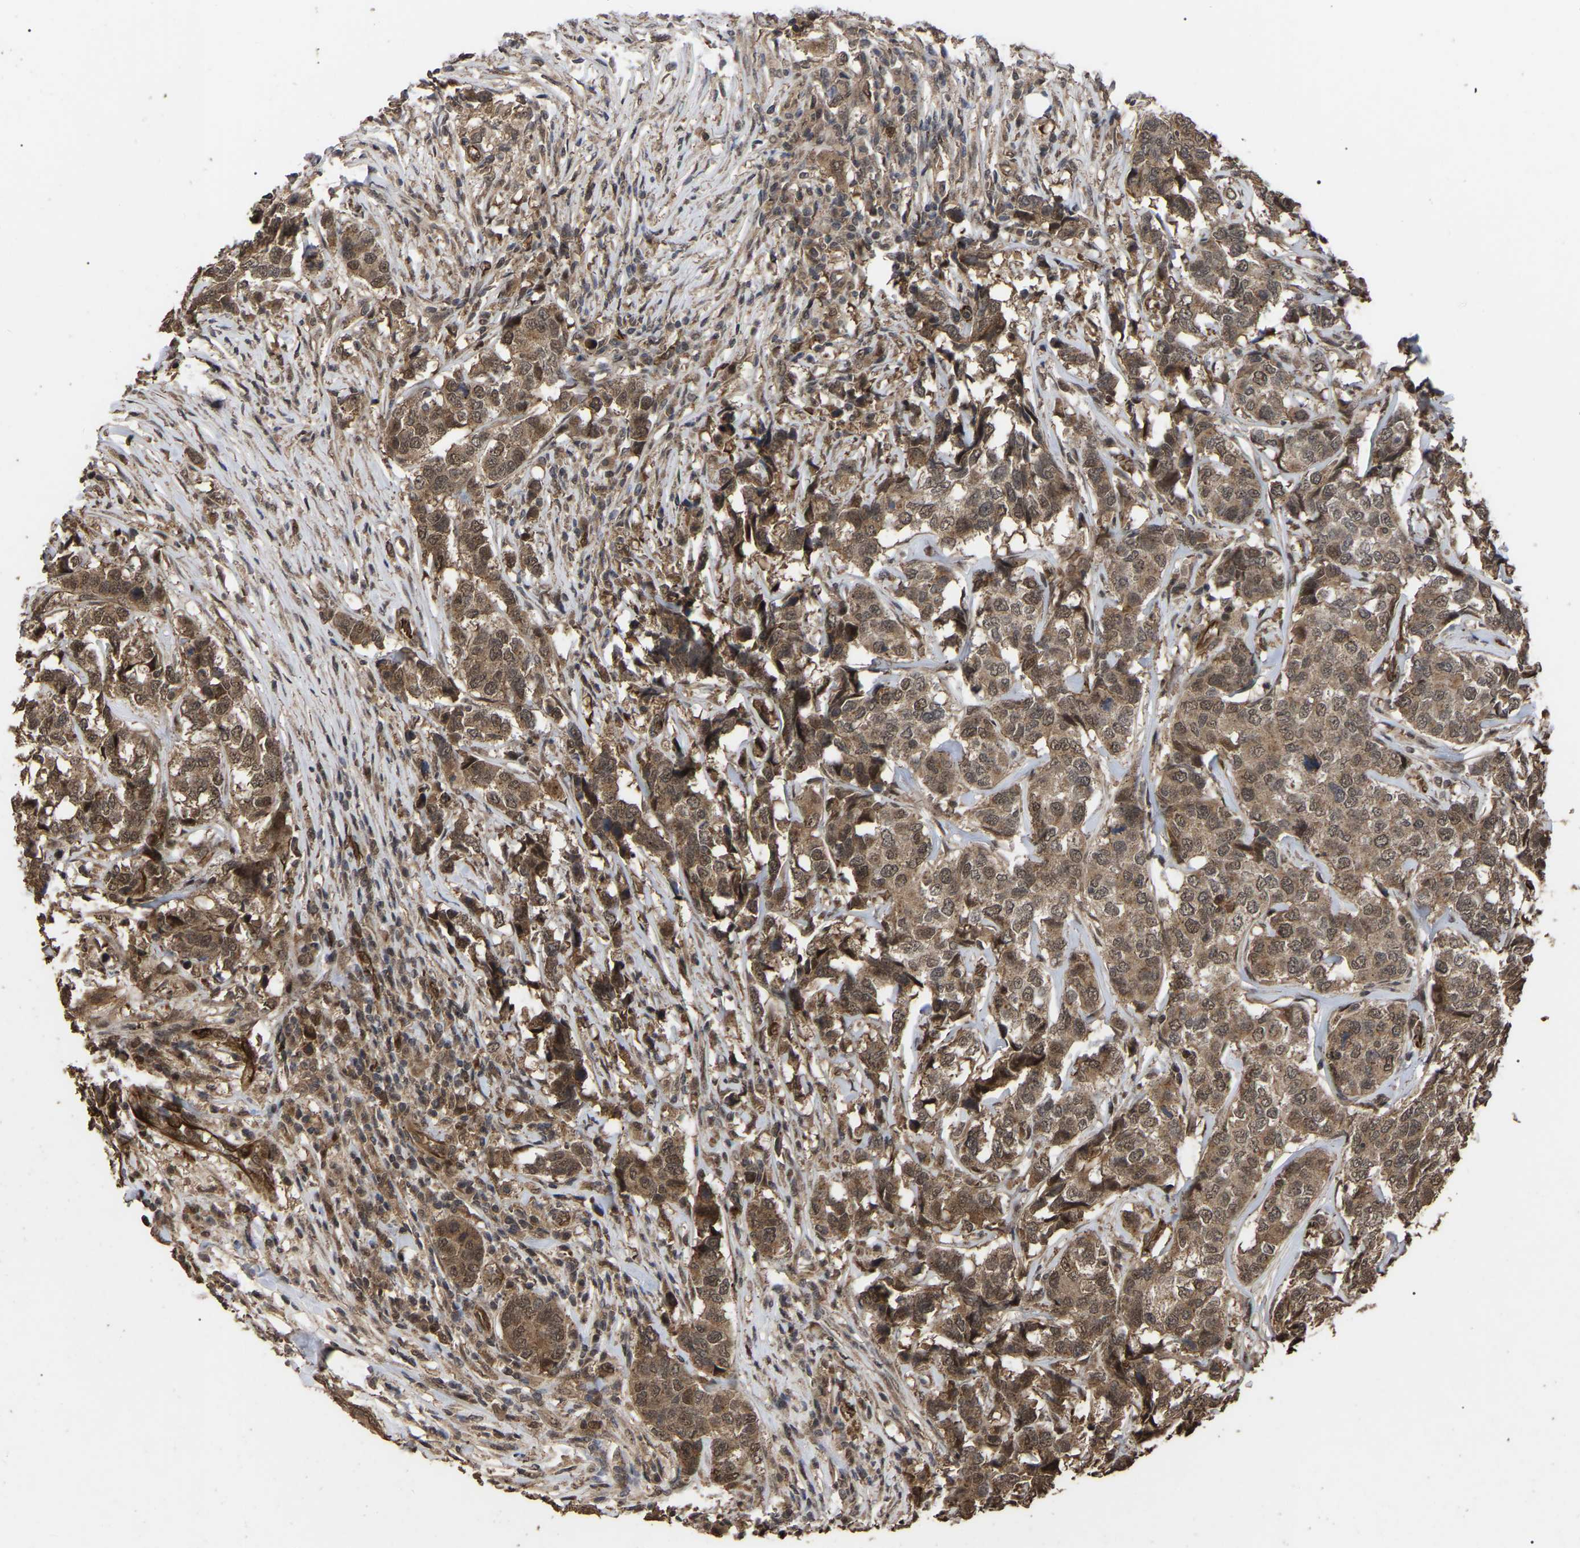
{"staining": {"intensity": "moderate", "quantity": ">75%", "location": "cytoplasmic/membranous,nuclear"}, "tissue": "breast cancer", "cell_type": "Tumor cells", "image_type": "cancer", "snomed": [{"axis": "morphology", "description": "Lobular carcinoma"}, {"axis": "topography", "description": "Breast"}], "caption": "Brown immunohistochemical staining in human breast lobular carcinoma reveals moderate cytoplasmic/membranous and nuclear positivity in approximately >75% of tumor cells. (IHC, brightfield microscopy, high magnification).", "gene": "FAM161B", "patient": {"sex": "female", "age": 59}}